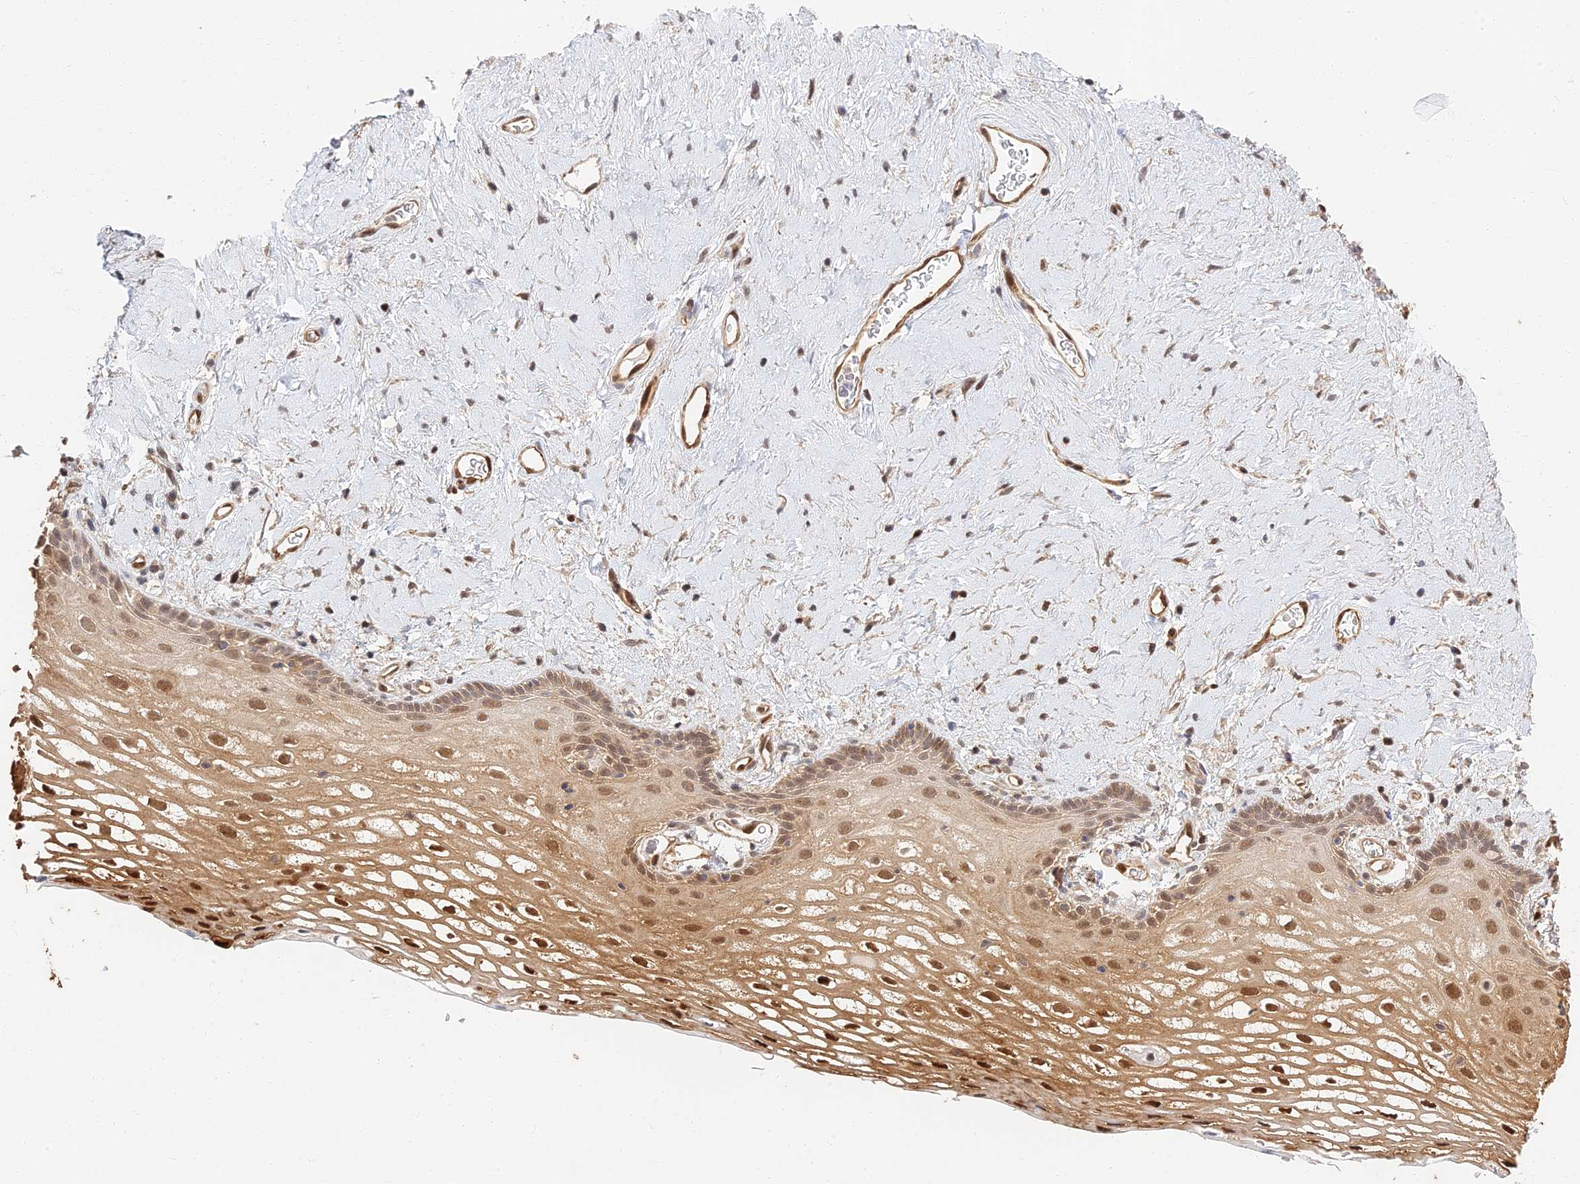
{"staining": {"intensity": "moderate", "quantity": ">75%", "location": "cytoplasmic/membranous,nuclear"}, "tissue": "vagina", "cell_type": "Squamous epithelial cells", "image_type": "normal", "snomed": [{"axis": "morphology", "description": "Normal tissue, NOS"}, {"axis": "morphology", "description": "Adenocarcinoma, NOS"}, {"axis": "topography", "description": "Rectum"}, {"axis": "topography", "description": "Vagina"}], "caption": "Unremarkable vagina demonstrates moderate cytoplasmic/membranous,nuclear staining in approximately >75% of squamous epithelial cells (IHC, brightfield microscopy, high magnification)..", "gene": "LRRN3", "patient": {"sex": "female", "age": 71}}